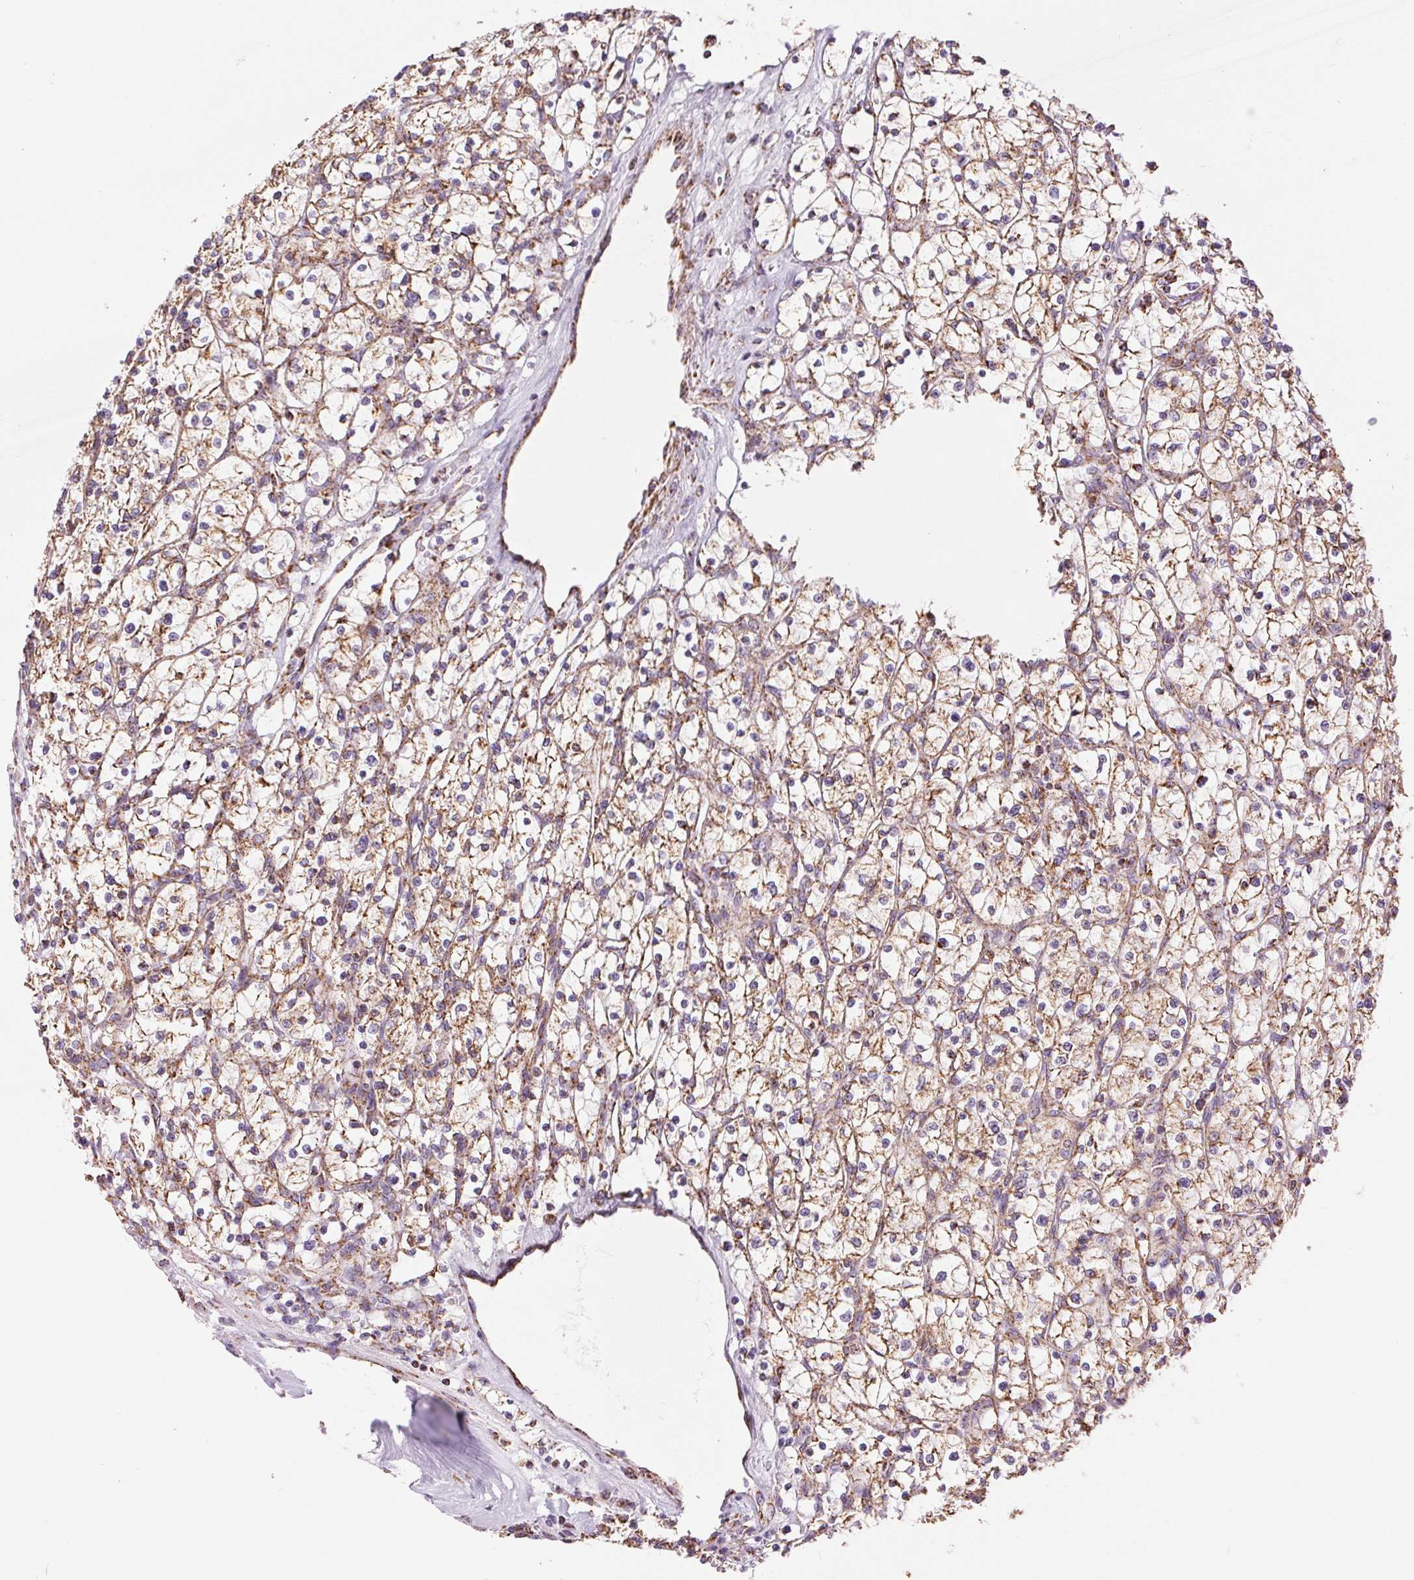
{"staining": {"intensity": "weak", "quantity": ">75%", "location": "cytoplasmic/membranous"}, "tissue": "renal cancer", "cell_type": "Tumor cells", "image_type": "cancer", "snomed": [{"axis": "morphology", "description": "Adenocarcinoma, NOS"}, {"axis": "topography", "description": "Kidney"}], "caption": "A brown stain highlights weak cytoplasmic/membranous expression of a protein in renal cancer (adenocarcinoma) tumor cells.", "gene": "ATP5PB", "patient": {"sex": "female", "age": 64}}